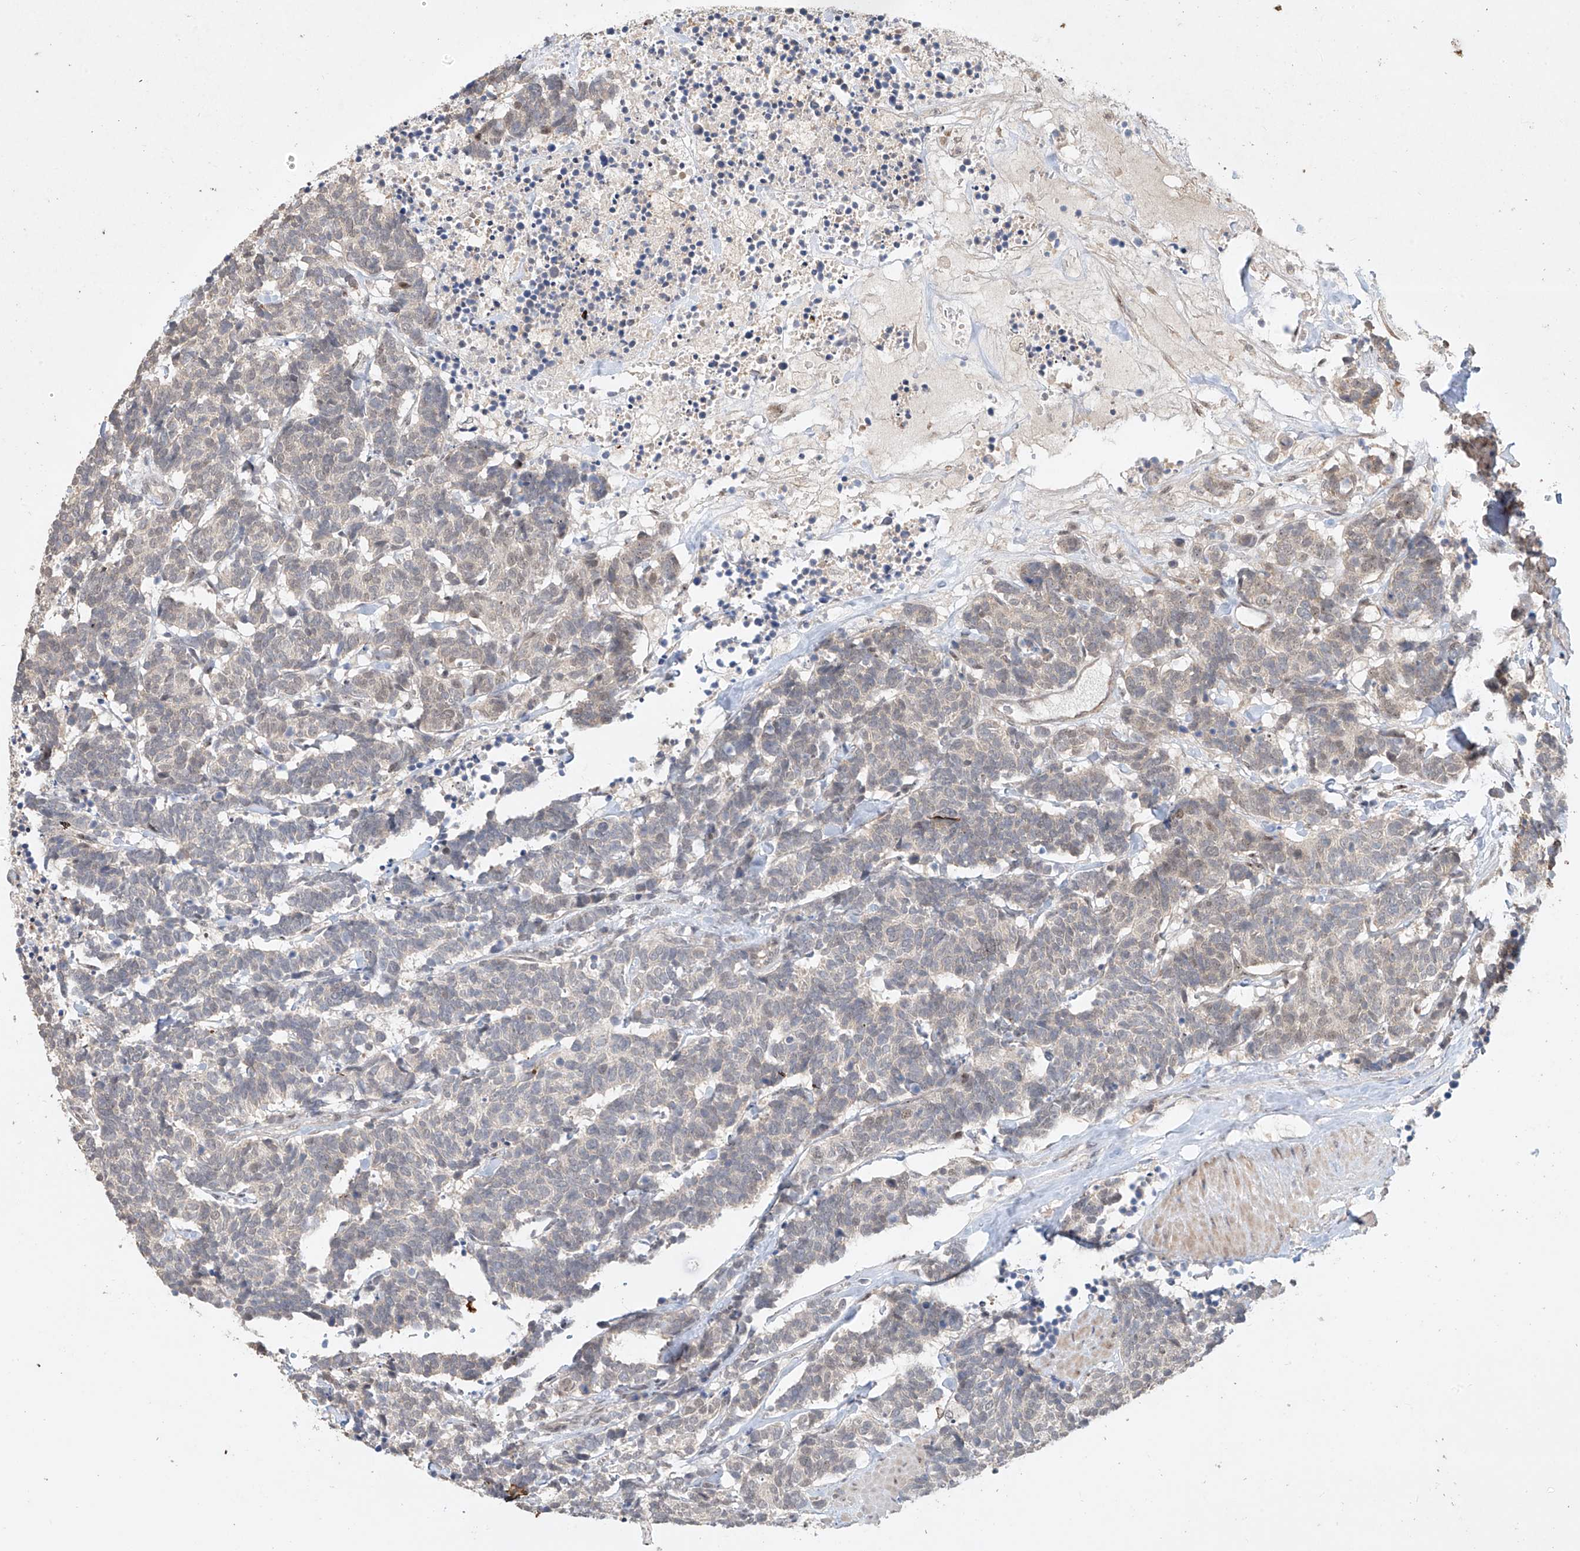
{"staining": {"intensity": "negative", "quantity": "none", "location": "none"}, "tissue": "carcinoid", "cell_type": "Tumor cells", "image_type": "cancer", "snomed": [{"axis": "morphology", "description": "Carcinoma, NOS"}, {"axis": "morphology", "description": "Carcinoid, malignant, NOS"}, {"axis": "topography", "description": "Urinary bladder"}], "caption": "This is a histopathology image of immunohistochemistry staining of carcinoid, which shows no expression in tumor cells.", "gene": "TASP1", "patient": {"sex": "male", "age": 57}}